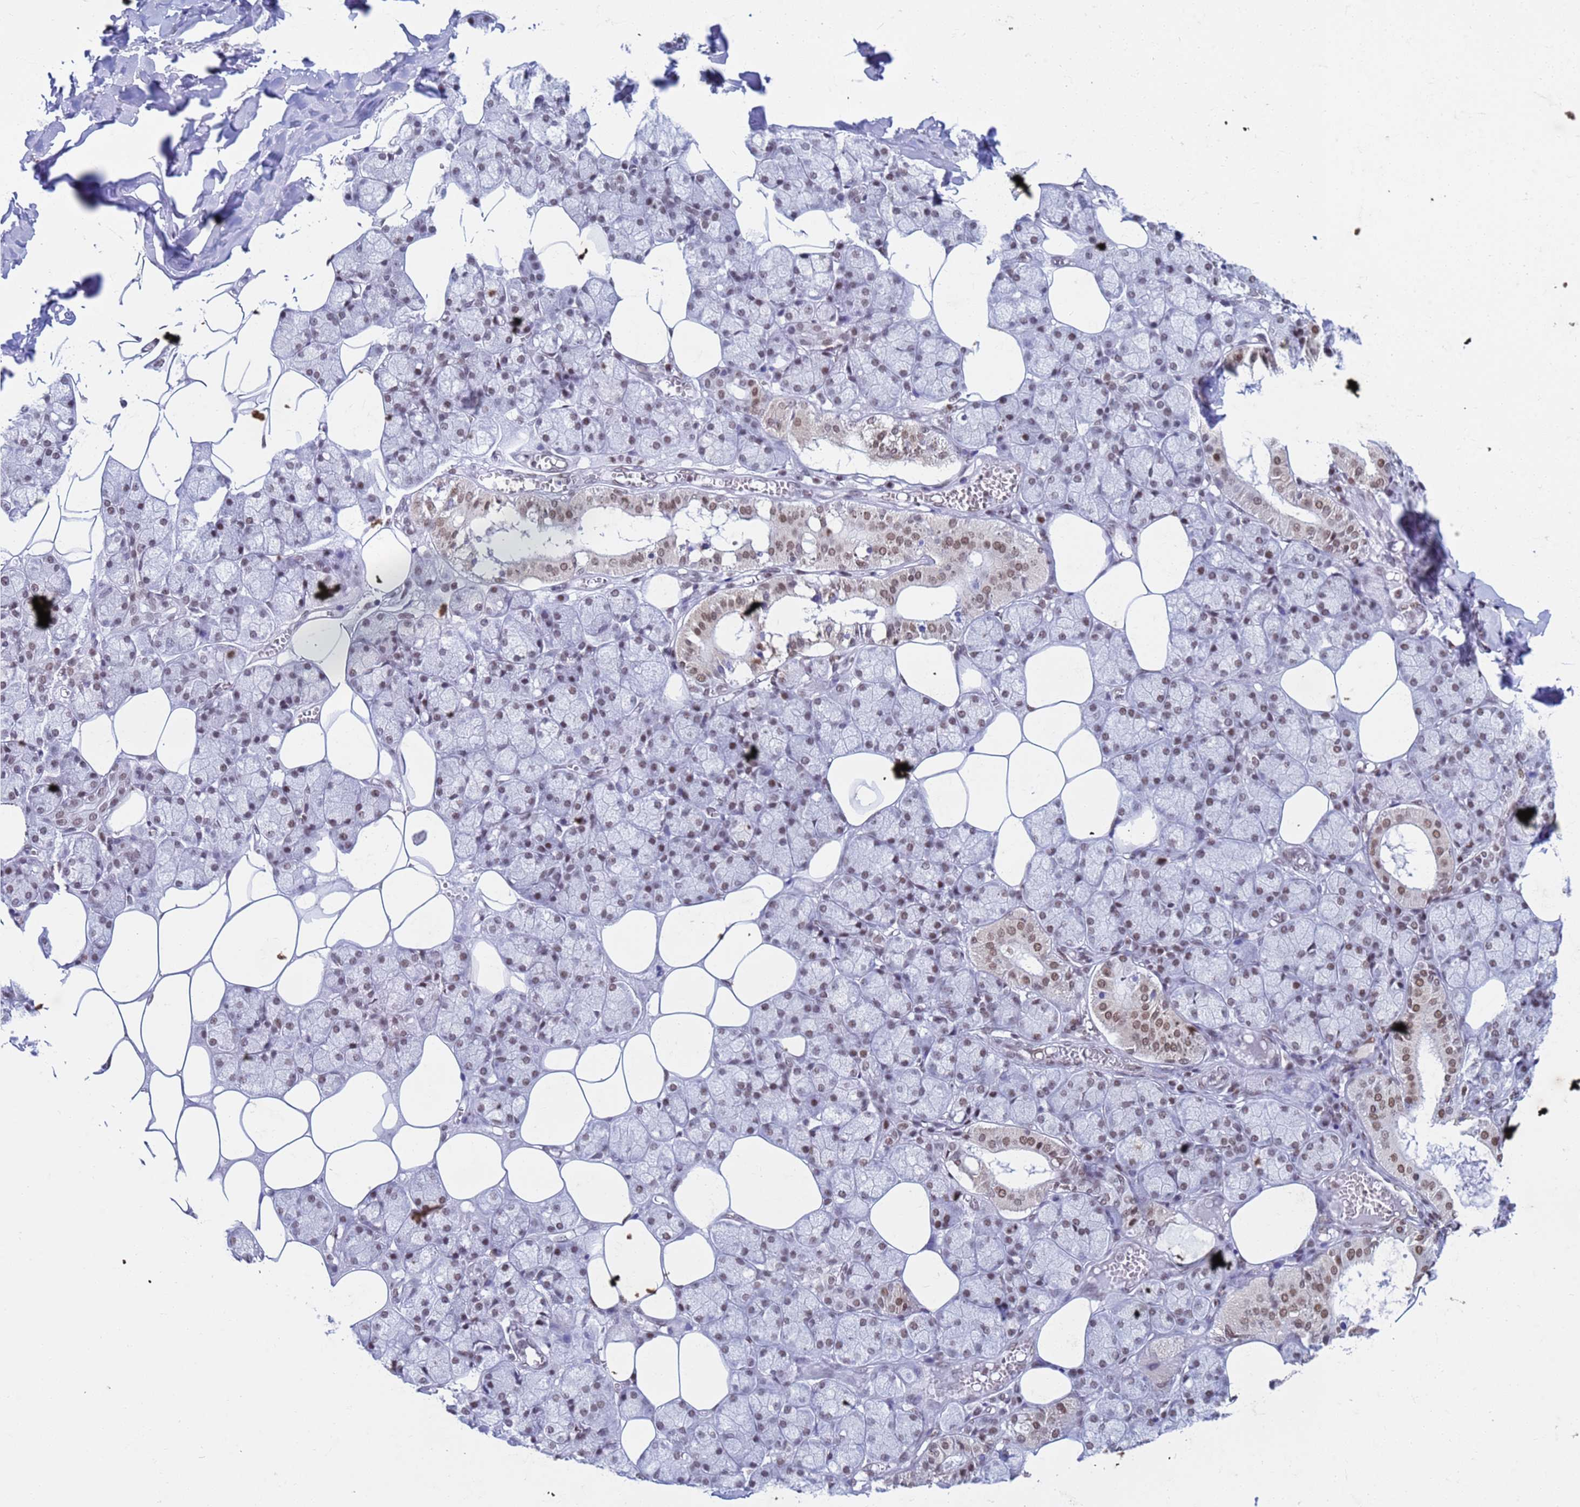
{"staining": {"intensity": "moderate", "quantity": "<25%", "location": "nuclear"}, "tissue": "salivary gland", "cell_type": "Glandular cells", "image_type": "normal", "snomed": [{"axis": "morphology", "description": "Normal tissue, NOS"}, {"axis": "topography", "description": "Salivary gland"}], "caption": "Brown immunohistochemical staining in benign human salivary gland displays moderate nuclear expression in about <25% of glandular cells. The staining was performed using DAB to visualize the protein expression in brown, while the nuclei were stained in blue with hematoxylin (Magnification: 20x).", "gene": "FAM170B", "patient": {"sex": "male", "age": 62}}